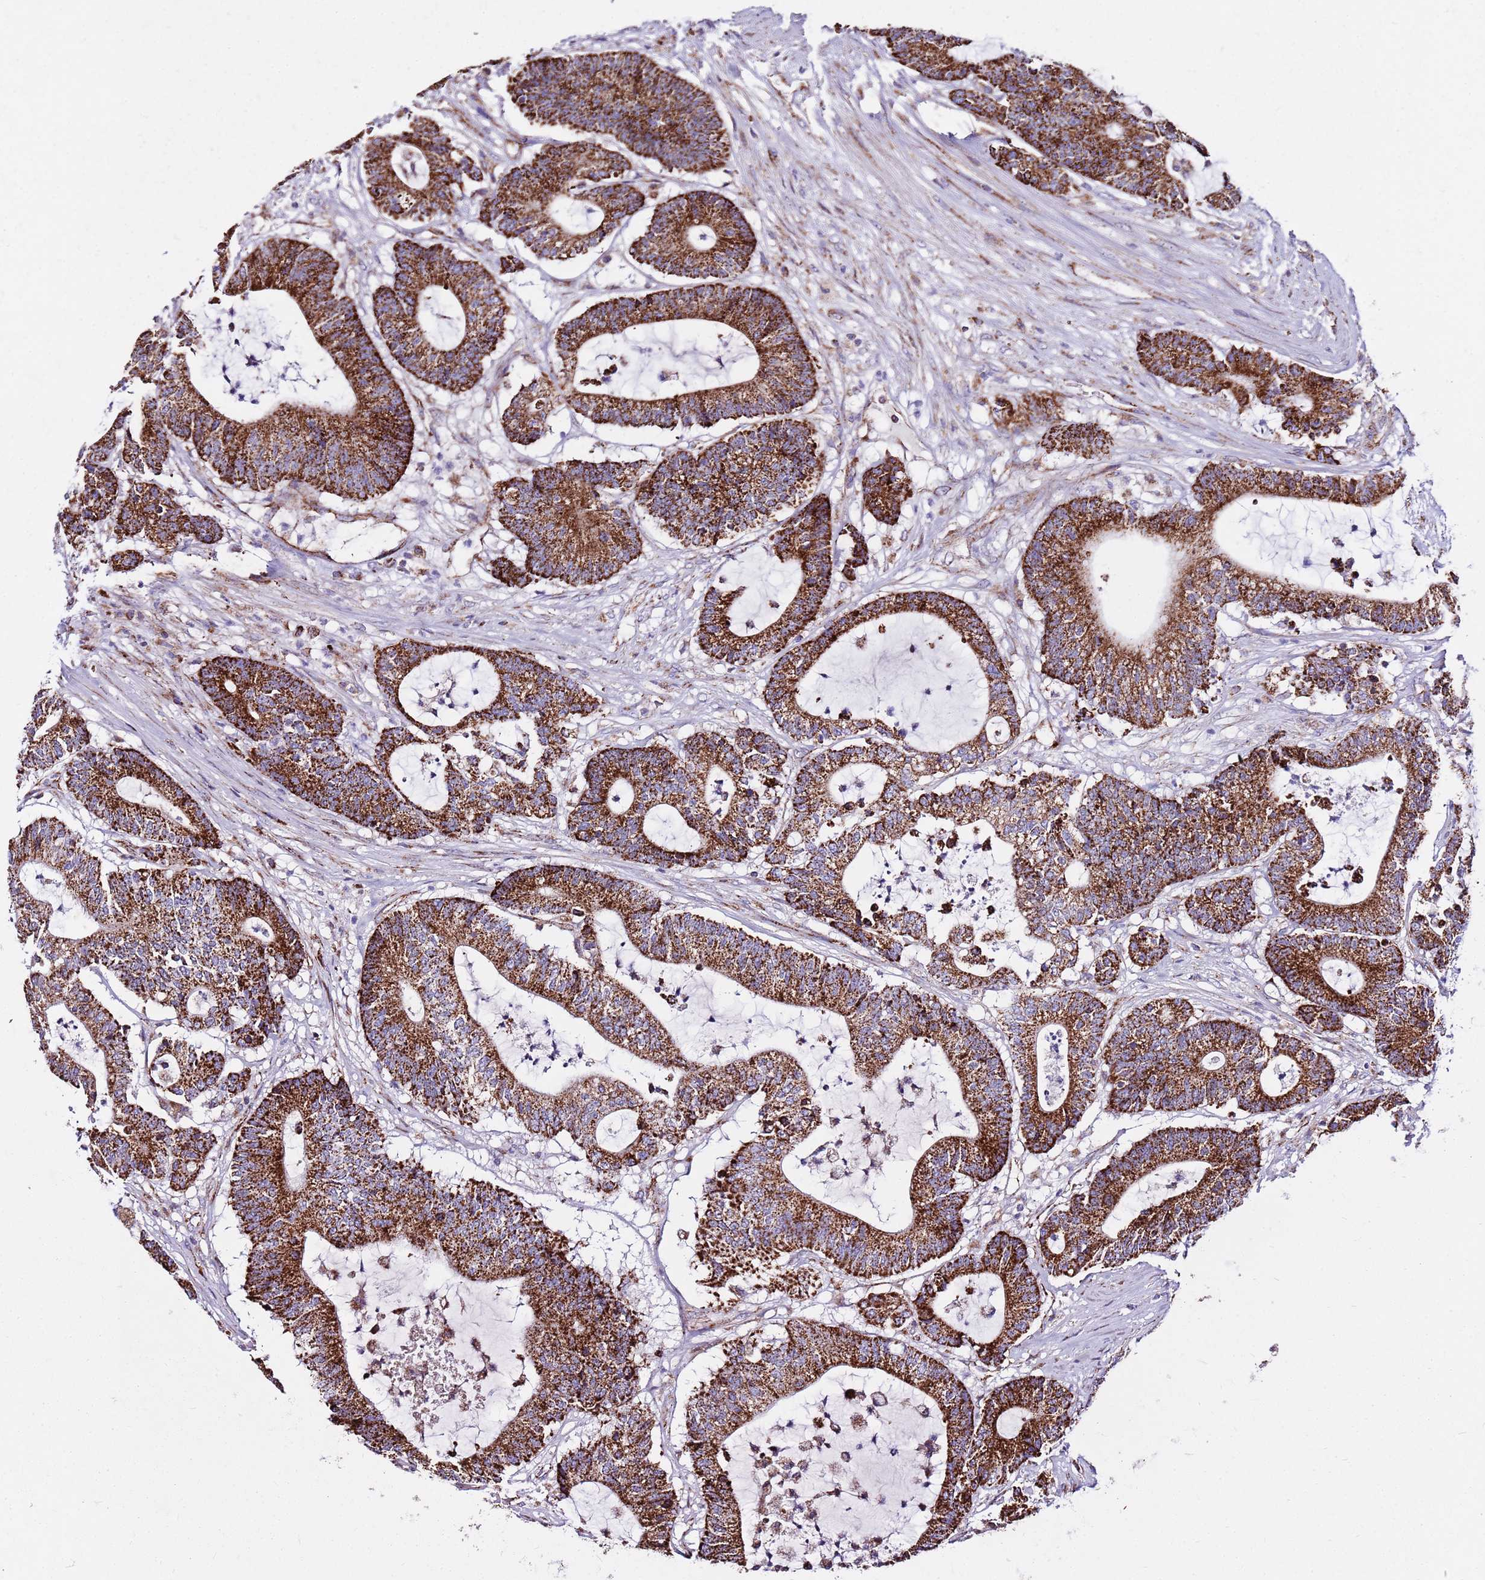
{"staining": {"intensity": "strong", "quantity": ">75%", "location": "cytoplasmic/membranous"}, "tissue": "colorectal cancer", "cell_type": "Tumor cells", "image_type": "cancer", "snomed": [{"axis": "morphology", "description": "Adenocarcinoma, NOS"}, {"axis": "topography", "description": "Colon"}], "caption": "Strong cytoplasmic/membranous protein positivity is appreciated in about >75% of tumor cells in colorectal cancer (adenocarcinoma).", "gene": "HECTD4", "patient": {"sex": "female", "age": 84}}